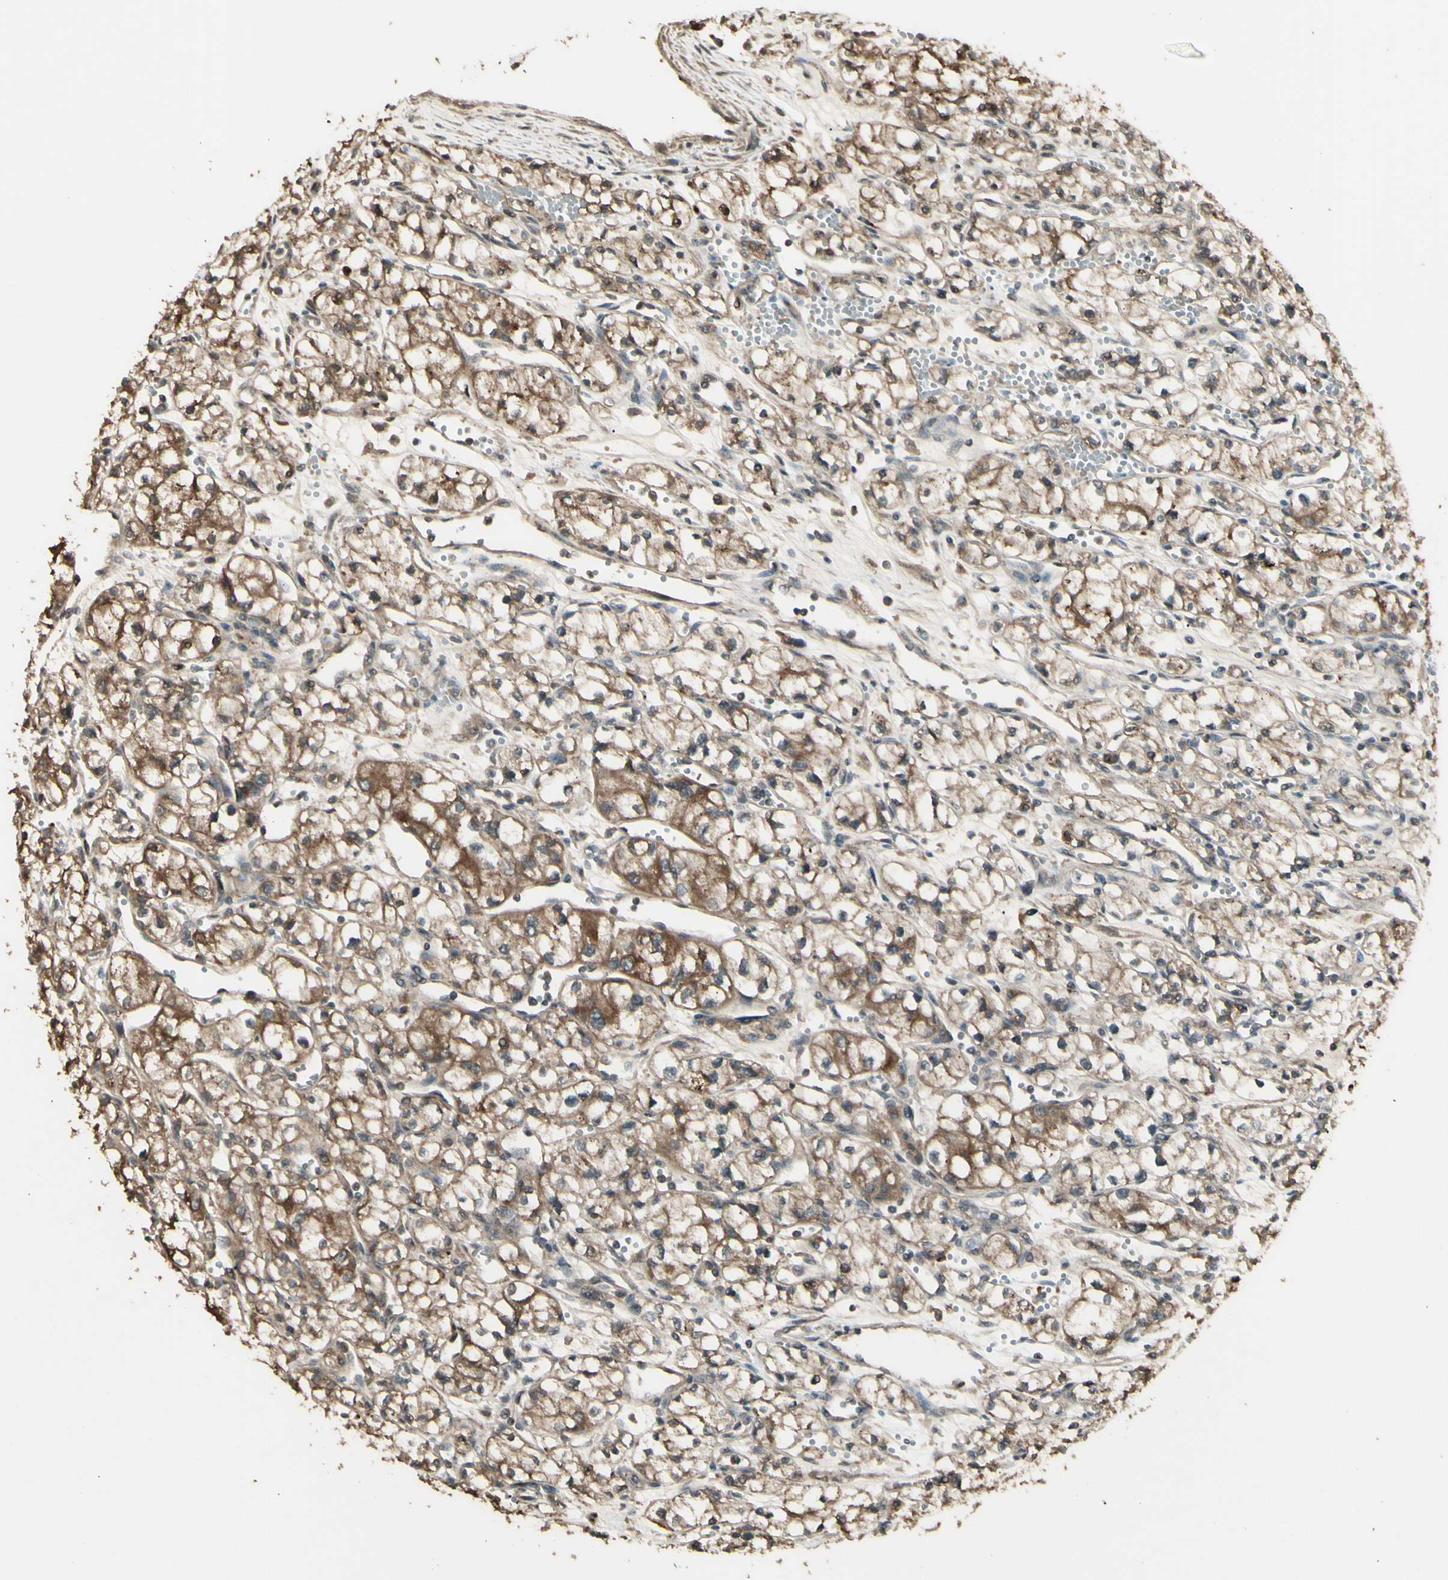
{"staining": {"intensity": "moderate", "quantity": ">75%", "location": "cytoplasmic/membranous"}, "tissue": "renal cancer", "cell_type": "Tumor cells", "image_type": "cancer", "snomed": [{"axis": "morphology", "description": "Normal tissue, NOS"}, {"axis": "morphology", "description": "Adenocarcinoma, NOS"}, {"axis": "topography", "description": "Kidney"}], "caption": "Moderate cytoplasmic/membranous protein staining is identified in approximately >75% of tumor cells in adenocarcinoma (renal). Immunohistochemistry stains the protein in brown and the nuclei are stained blue.", "gene": "GNAS", "patient": {"sex": "male", "age": 59}}